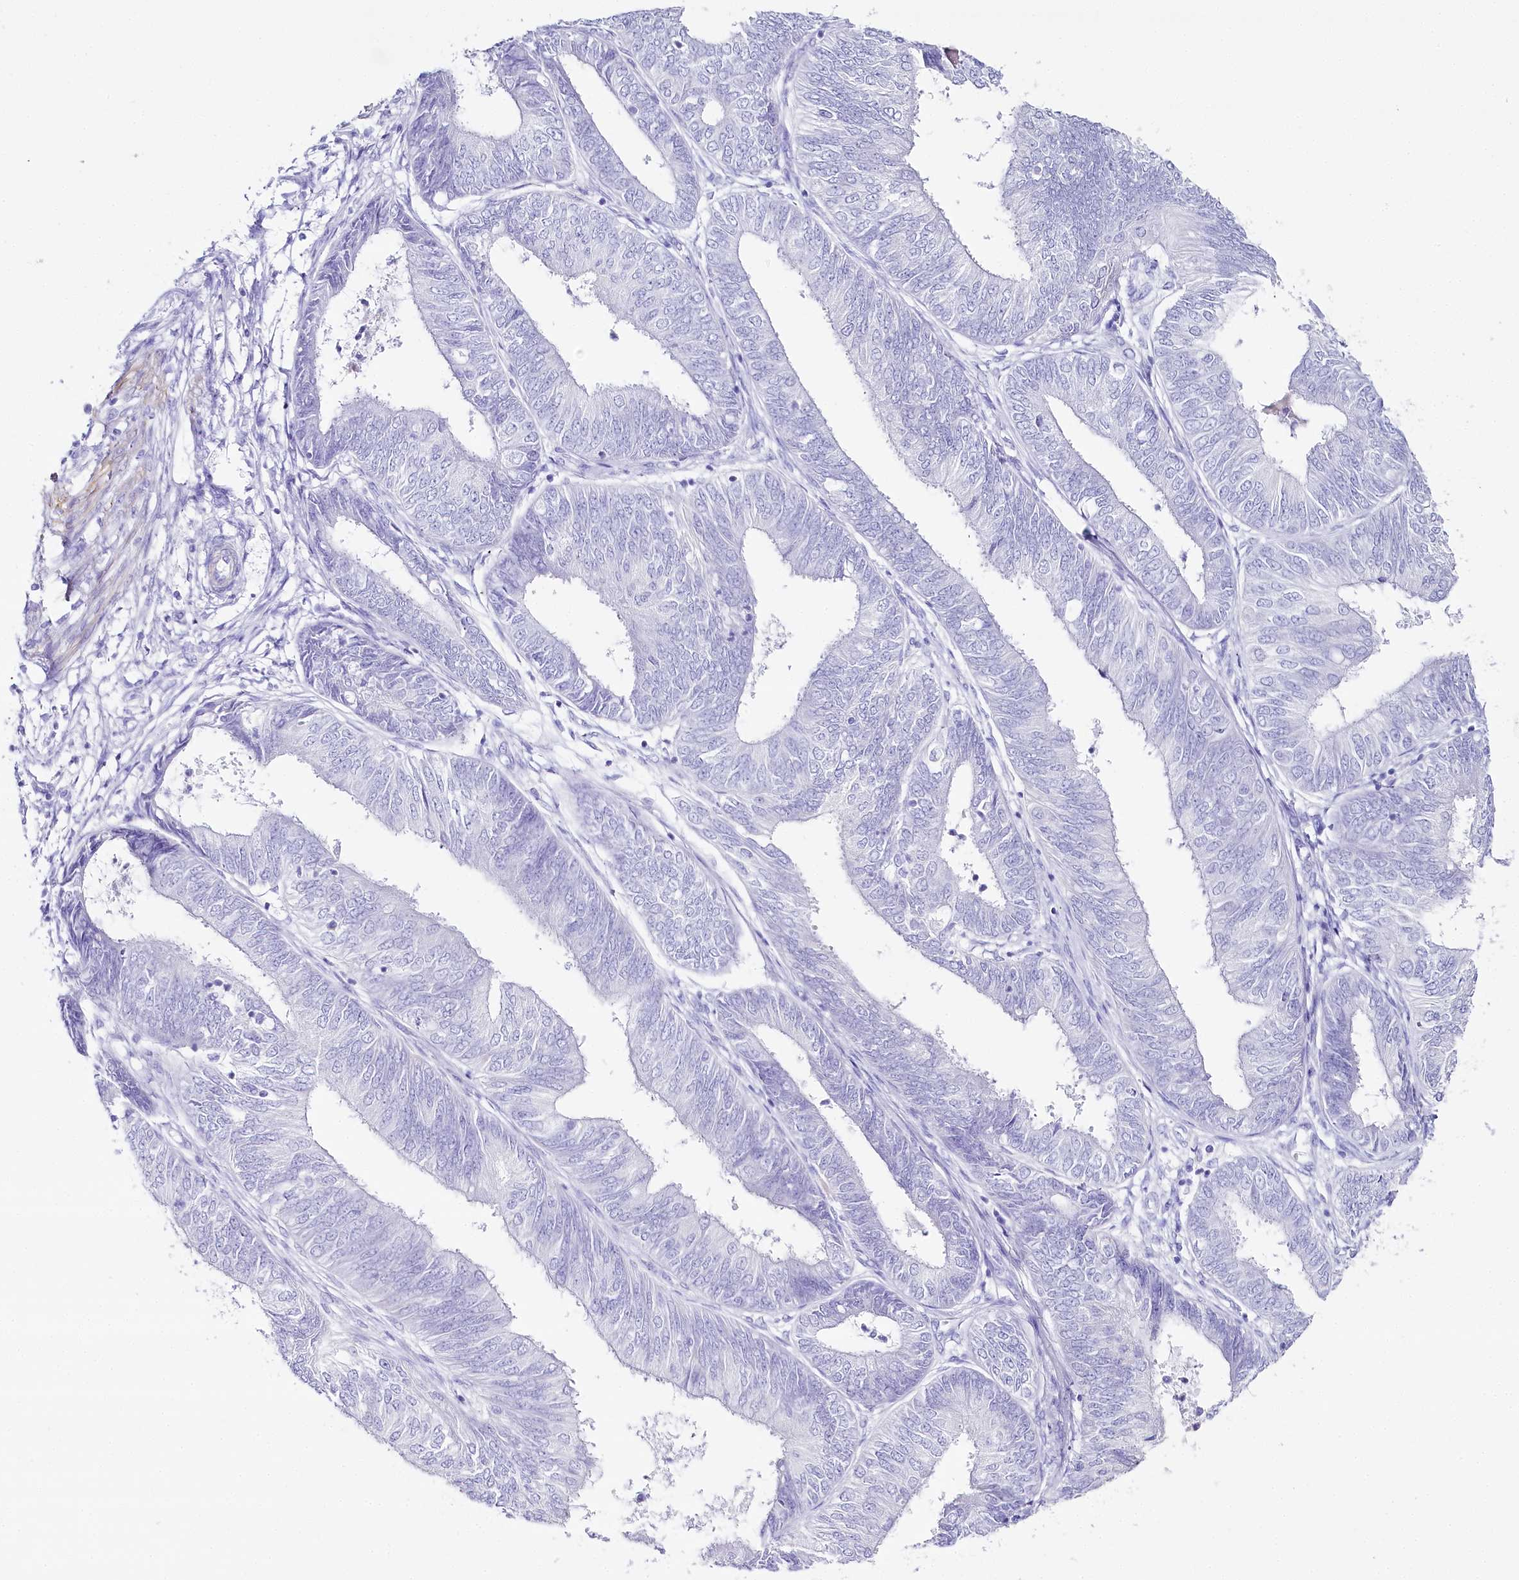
{"staining": {"intensity": "negative", "quantity": "none", "location": "none"}, "tissue": "endometrial cancer", "cell_type": "Tumor cells", "image_type": "cancer", "snomed": [{"axis": "morphology", "description": "Adenocarcinoma, NOS"}, {"axis": "topography", "description": "Endometrium"}], "caption": "Tumor cells show no significant protein staining in adenocarcinoma (endometrial).", "gene": "CSN3", "patient": {"sex": "female", "age": 58}}